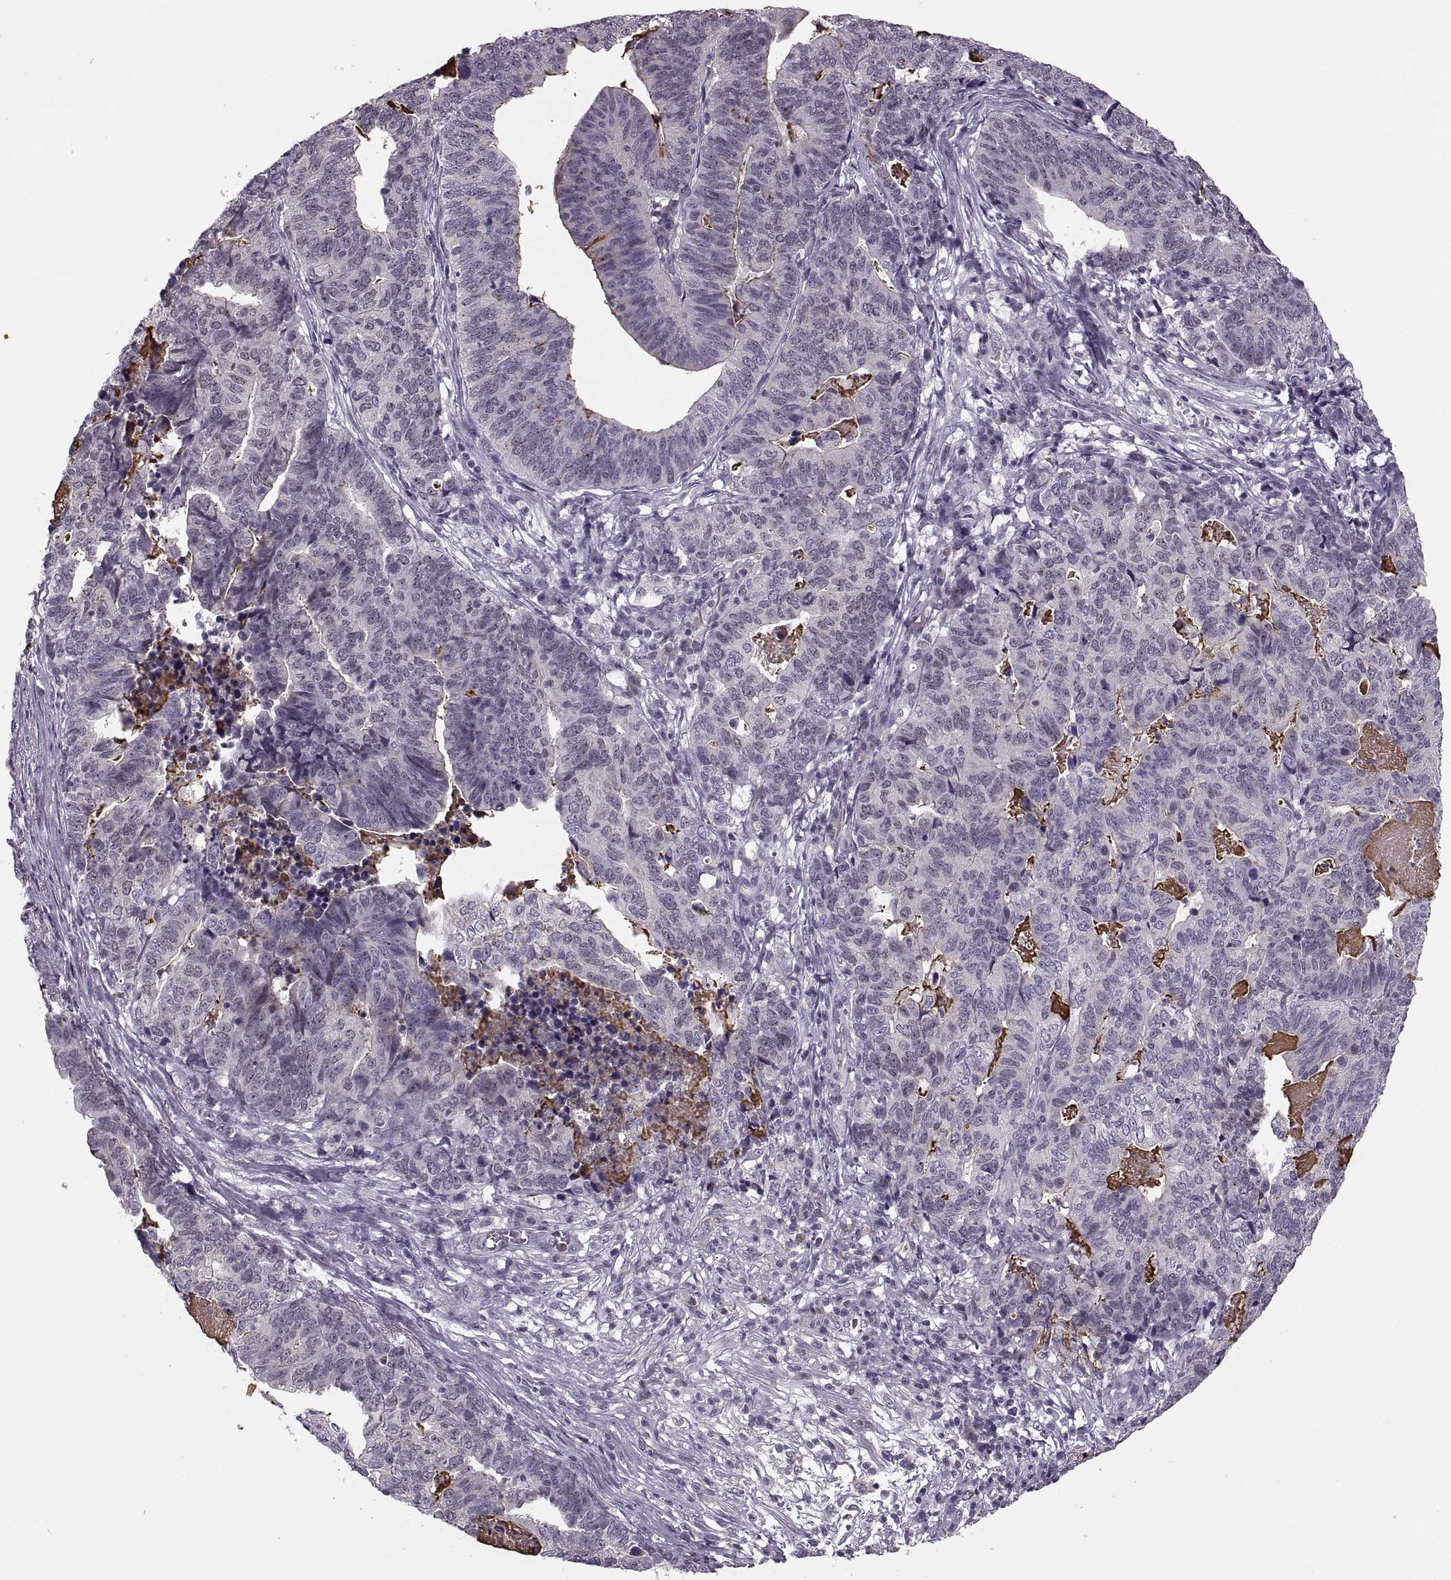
{"staining": {"intensity": "negative", "quantity": "none", "location": "none"}, "tissue": "stomach cancer", "cell_type": "Tumor cells", "image_type": "cancer", "snomed": [{"axis": "morphology", "description": "Adenocarcinoma, NOS"}, {"axis": "topography", "description": "Stomach, upper"}], "caption": "Micrograph shows no protein expression in tumor cells of stomach adenocarcinoma tissue.", "gene": "CACNA1F", "patient": {"sex": "female", "age": 67}}